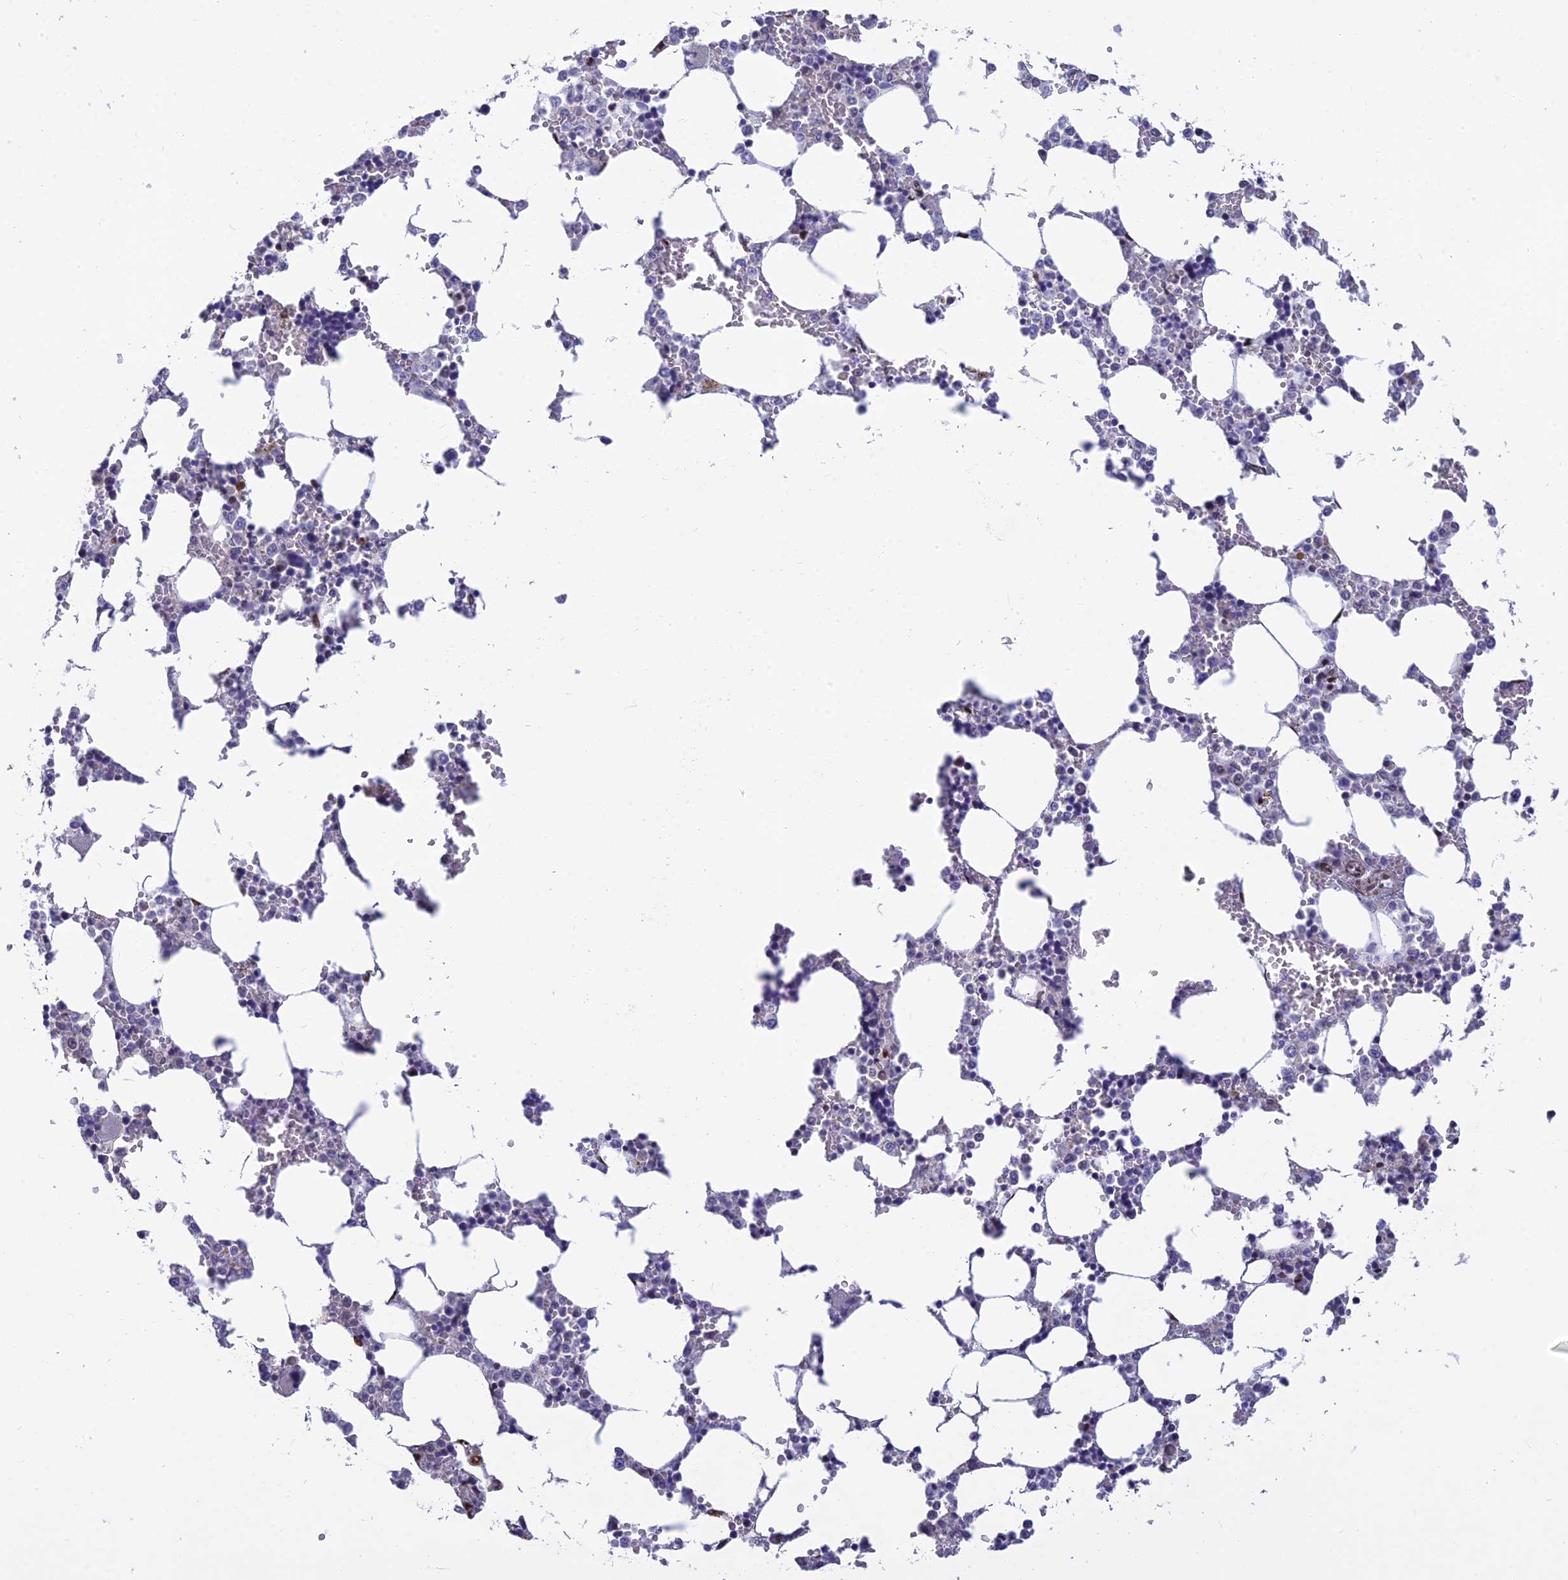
{"staining": {"intensity": "negative", "quantity": "none", "location": "none"}, "tissue": "bone marrow", "cell_type": "Hematopoietic cells", "image_type": "normal", "snomed": [{"axis": "morphology", "description": "Normal tissue, NOS"}, {"axis": "topography", "description": "Bone marrow"}], "caption": "This is an immunohistochemistry micrograph of unremarkable human bone marrow. There is no expression in hematopoietic cells.", "gene": "CLK4", "patient": {"sex": "male", "age": 64}}